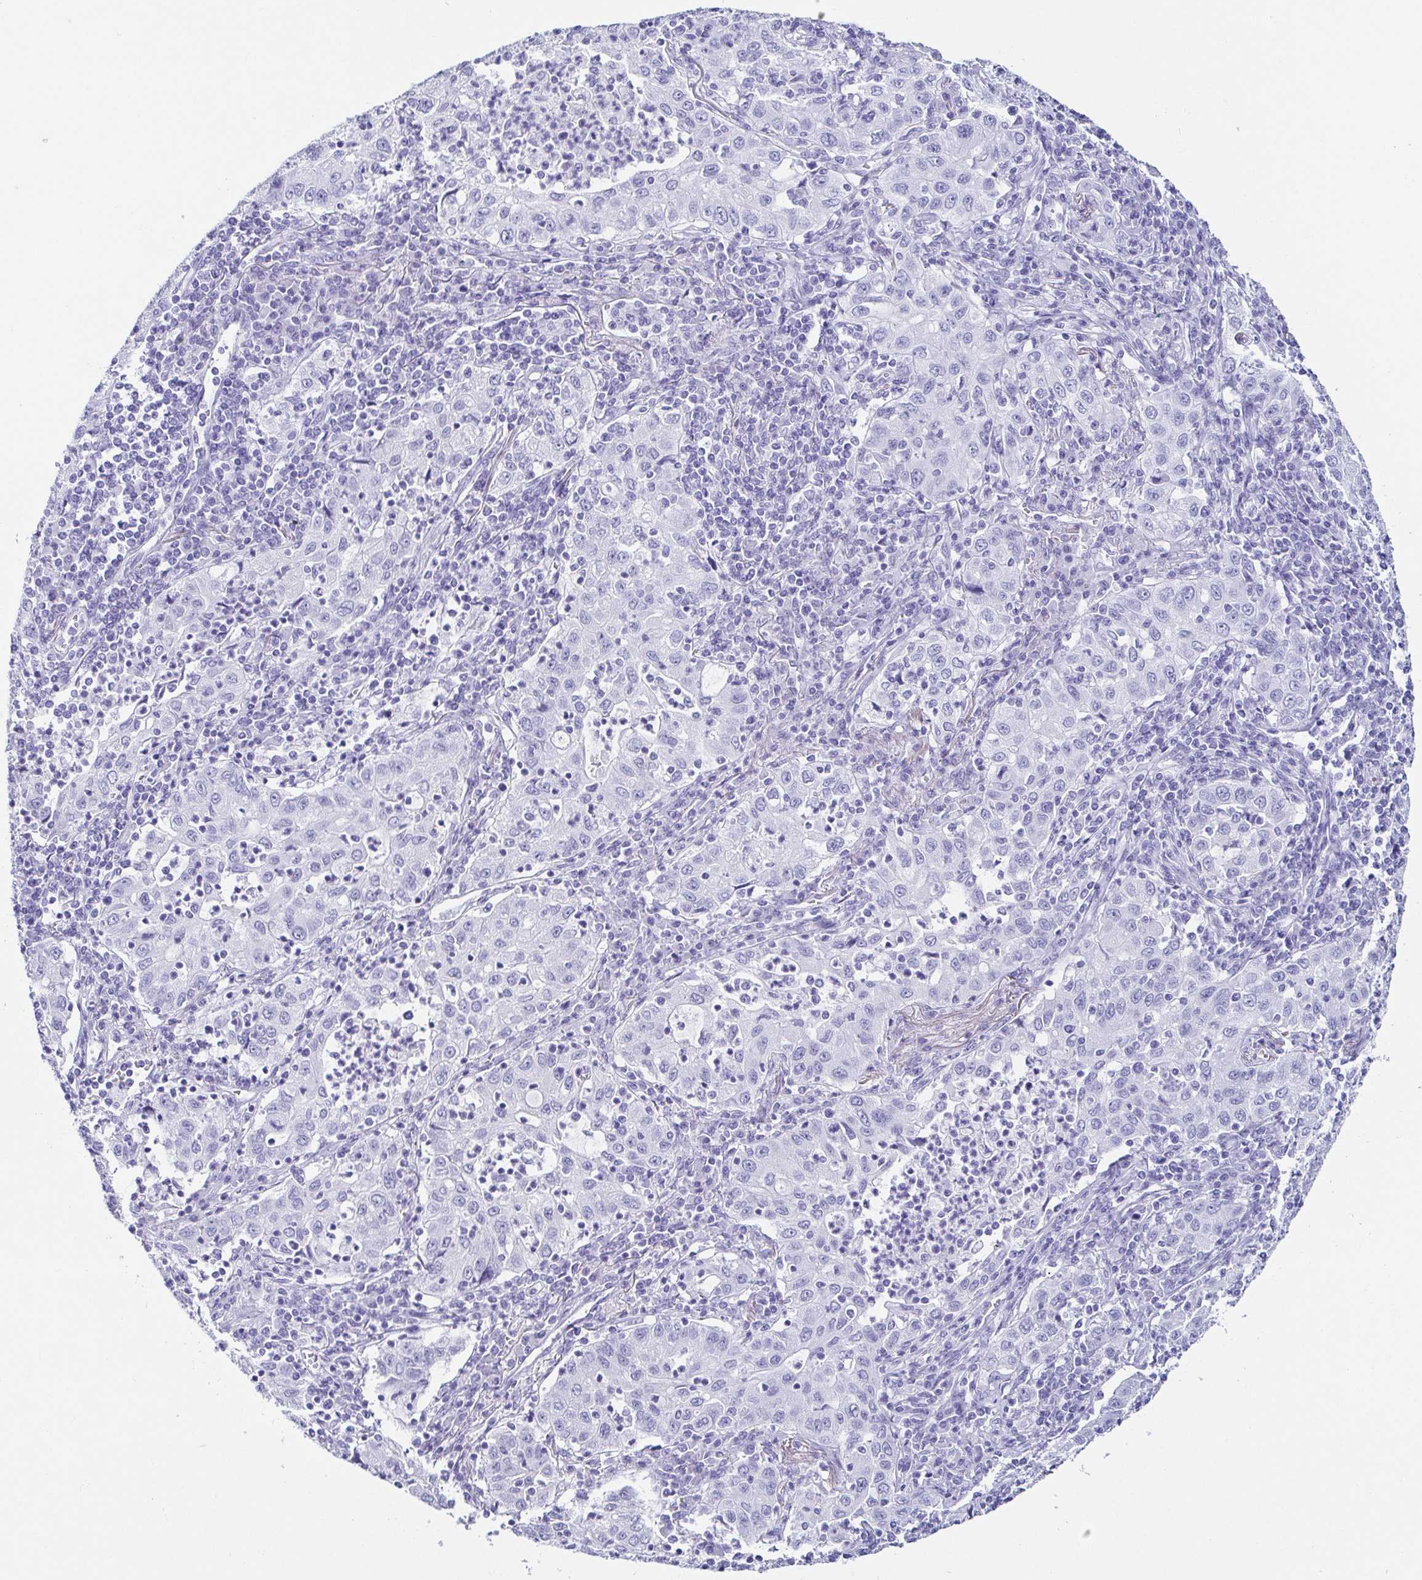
{"staining": {"intensity": "negative", "quantity": "none", "location": "none"}, "tissue": "lung cancer", "cell_type": "Tumor cells", "image_type": "cancer", "snomed": [{"axis": "morphology", "description": "Squamous cell carcinoma, NOS"}, {"axis": "topography", "description": "Lung"}], "caption": "Human lung cancer (squamous cell carcinoma) stained for a protein using immunohistochemistry exhibits no expression in tumor cells.", "gene": "CD164L2", "patient": {"sex": "male", "age": 71}}